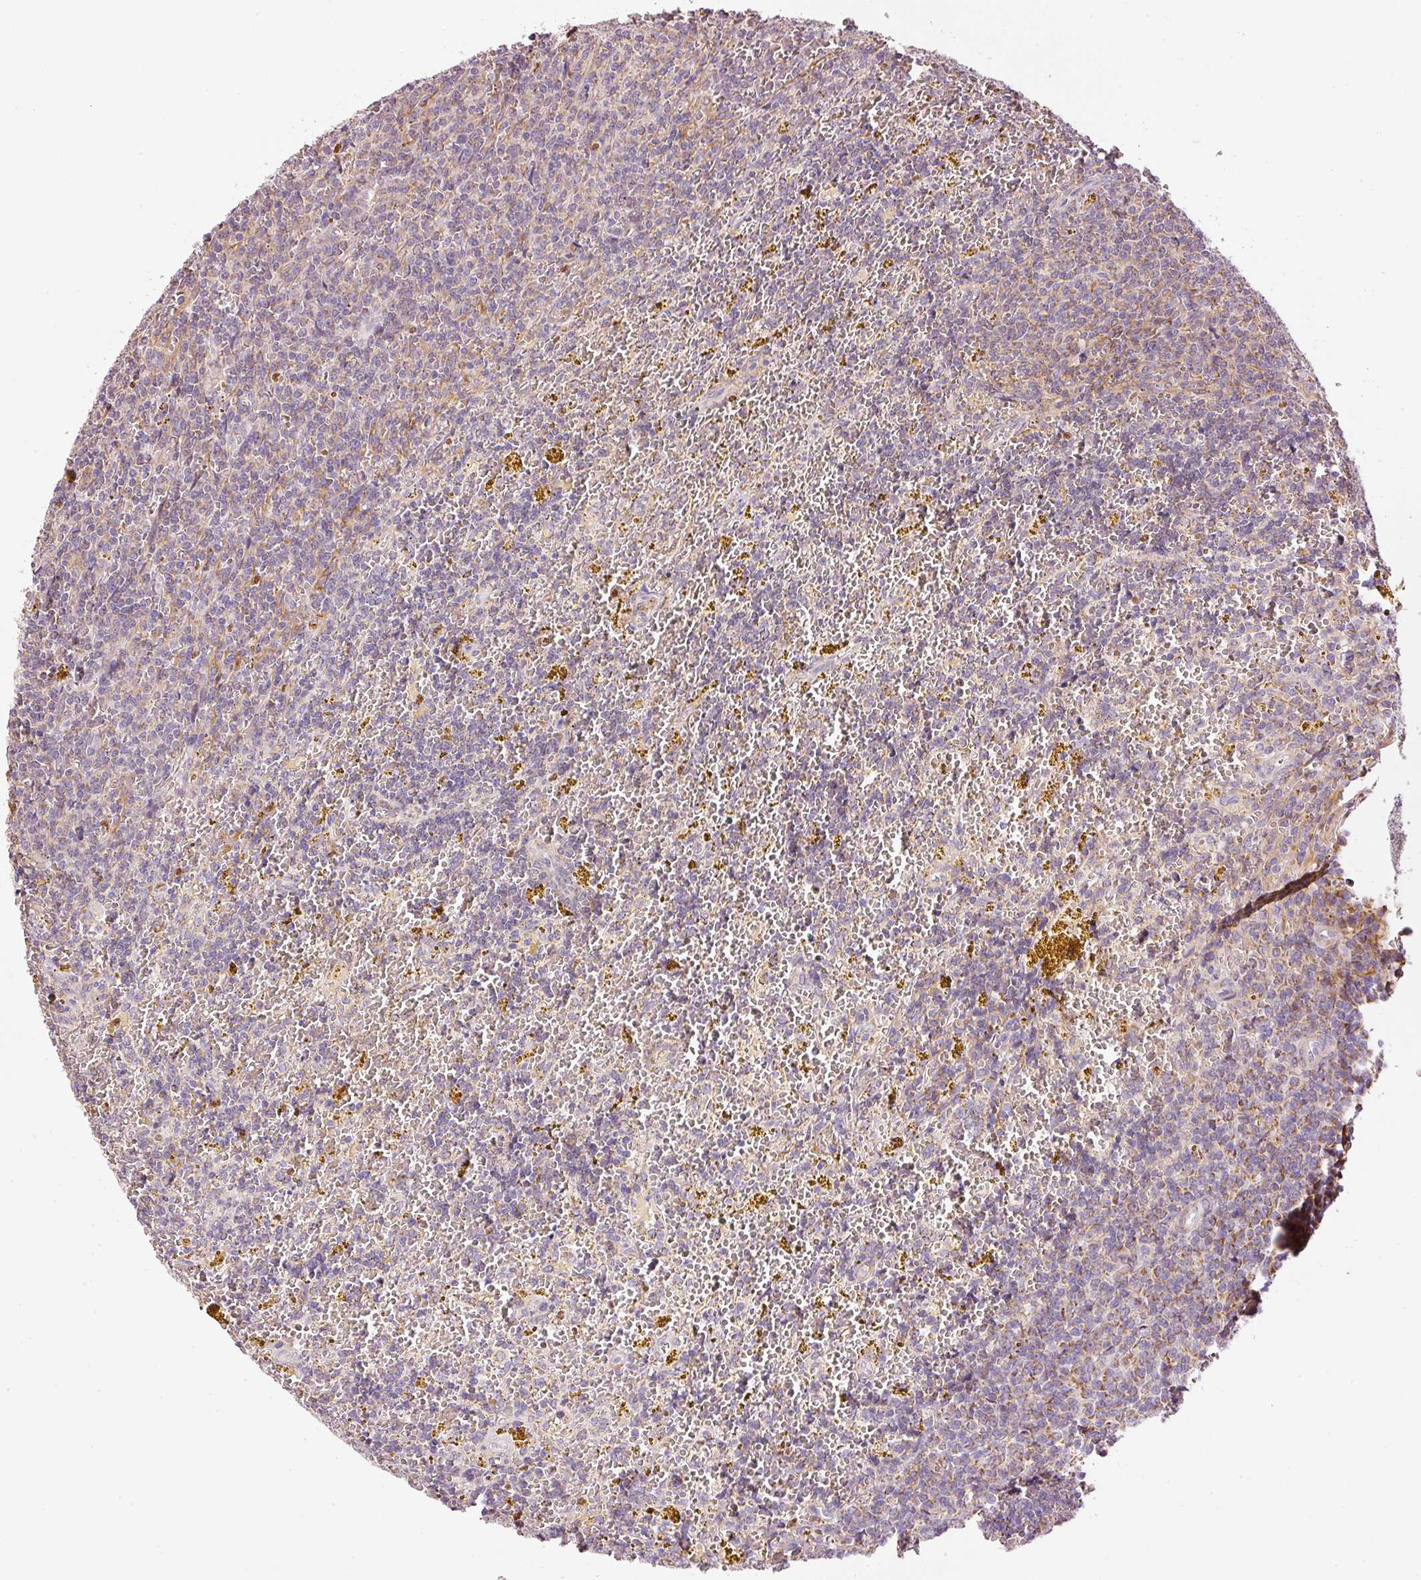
{"staining": {"intensity": "negative", "quantity": "none", "location": "none"}, "tissue": "lymphoma", "cell_type": "Tumor cells", "image_type": "cancer", "snomed": [{"axis": "morphology", "description": "Malignant lymphoma, non-Hodgkin's type, Low grade"}, {"axis": "topography", "description": "Spleen"}, {"axis": "topography", "description": "Lymph node"}], "caption": "Human lymphoma stained for a protein using immunohistochemistry (IHC) demonstrates no staining in tumor cells.", "gene": "MTHFD1L", "patient": {"sex": "female", "age": 66}}